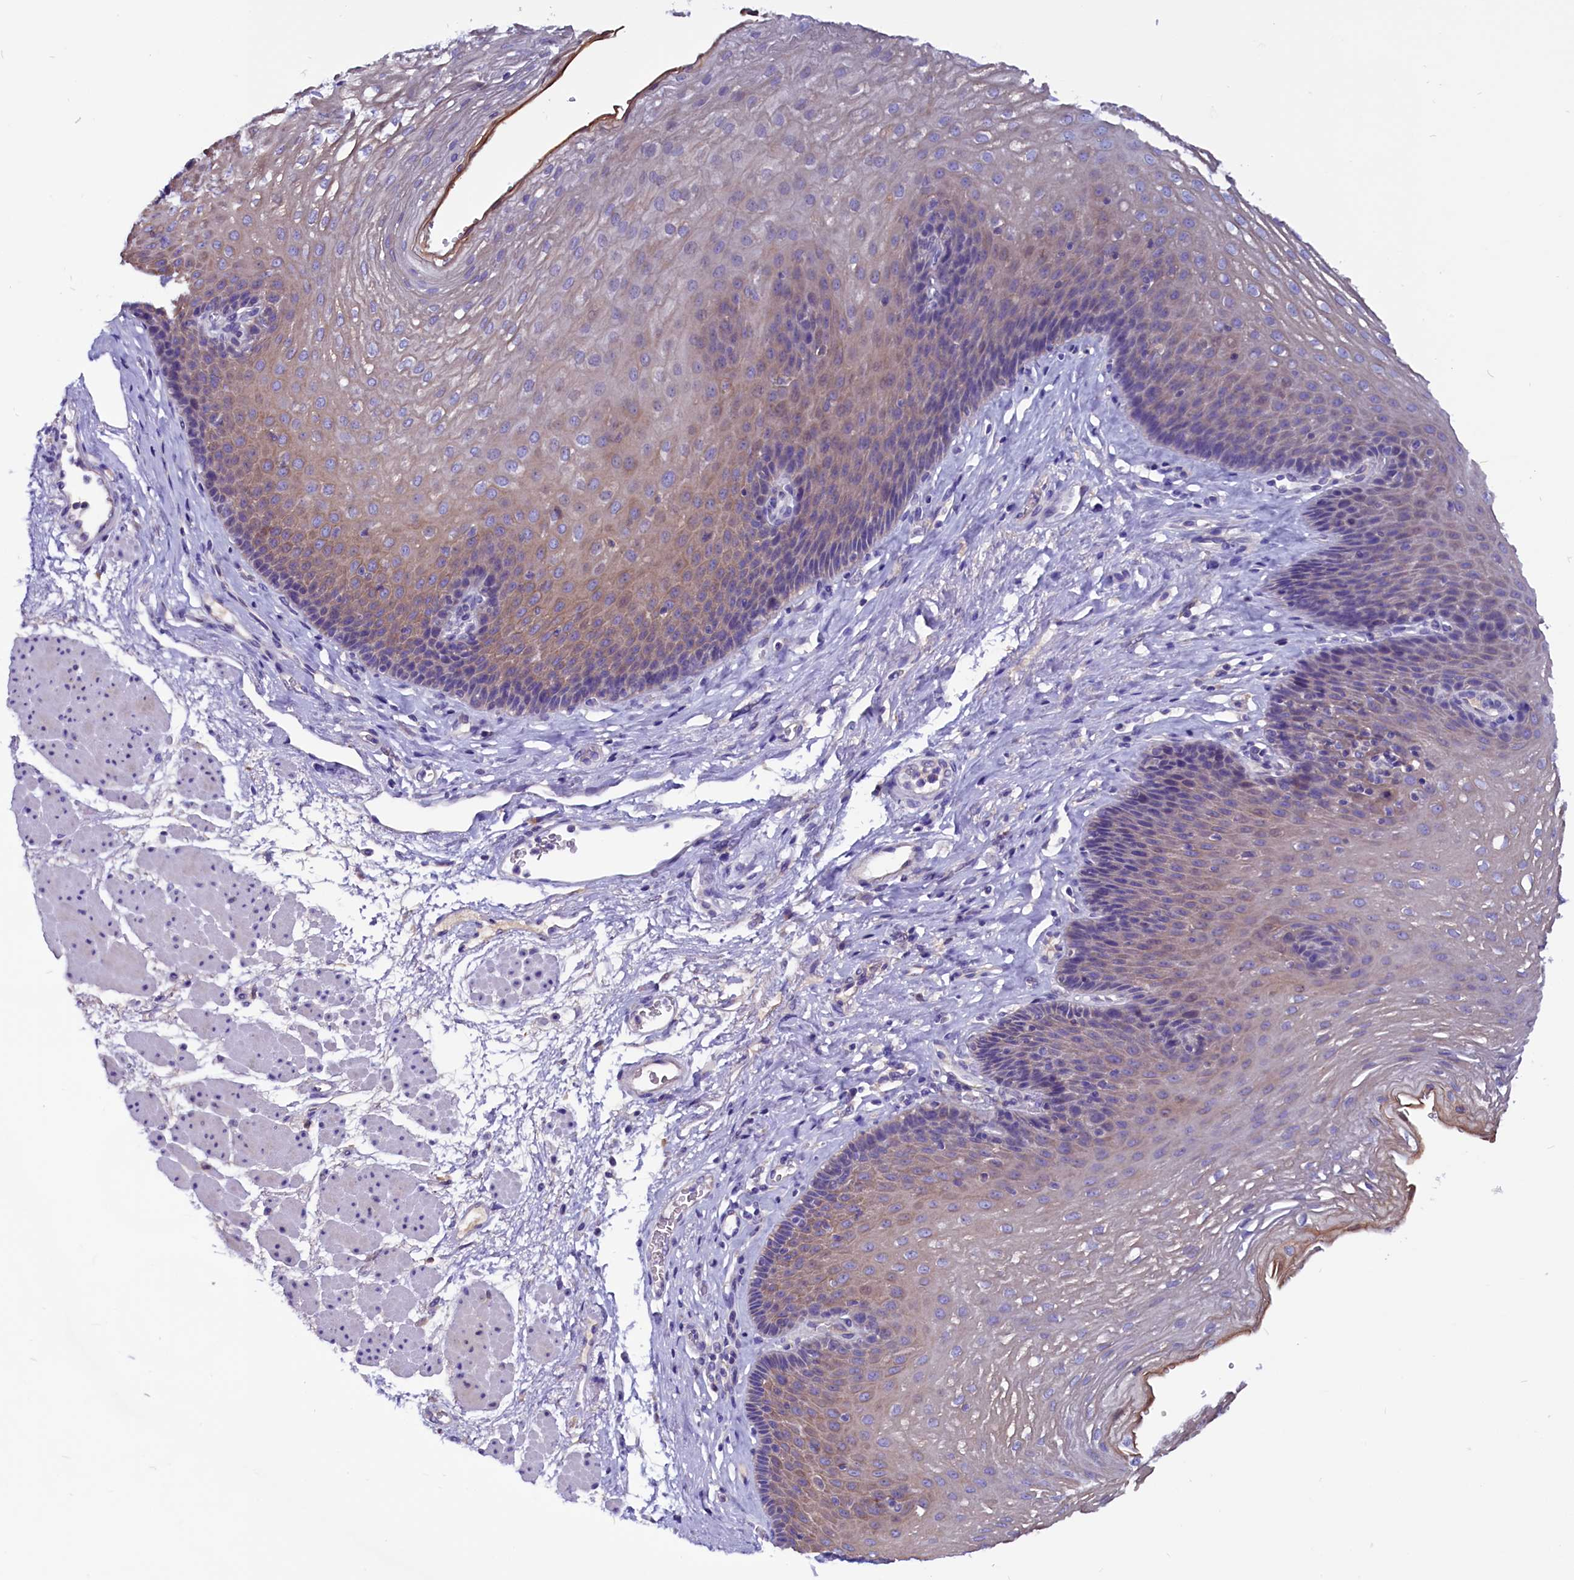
{"staining": {"intensity": "weak", "quantity": "25%-75%", "location": "cytoplasmic/membranous"}, "tissue": "esophagus", "cell_type": "Squamous epithelial cells", "image_type": "normal", "snomed": [{"axis": "morphology", "description": "Normal tissue, NOS"}, {"axis": "topography", "description": "Esophagus"}], "caption": "Immunohistochemical staining of unremarkable human esophagus reveals weak cytoplasmic/membranous protein staining in about 25%-75% of squamous epithelial cells. (brown staining indicates protein expression, while blue staining denotes nuclei).", "gene": "CCBE1", "patient": {"sex": "female", "age": 66}}